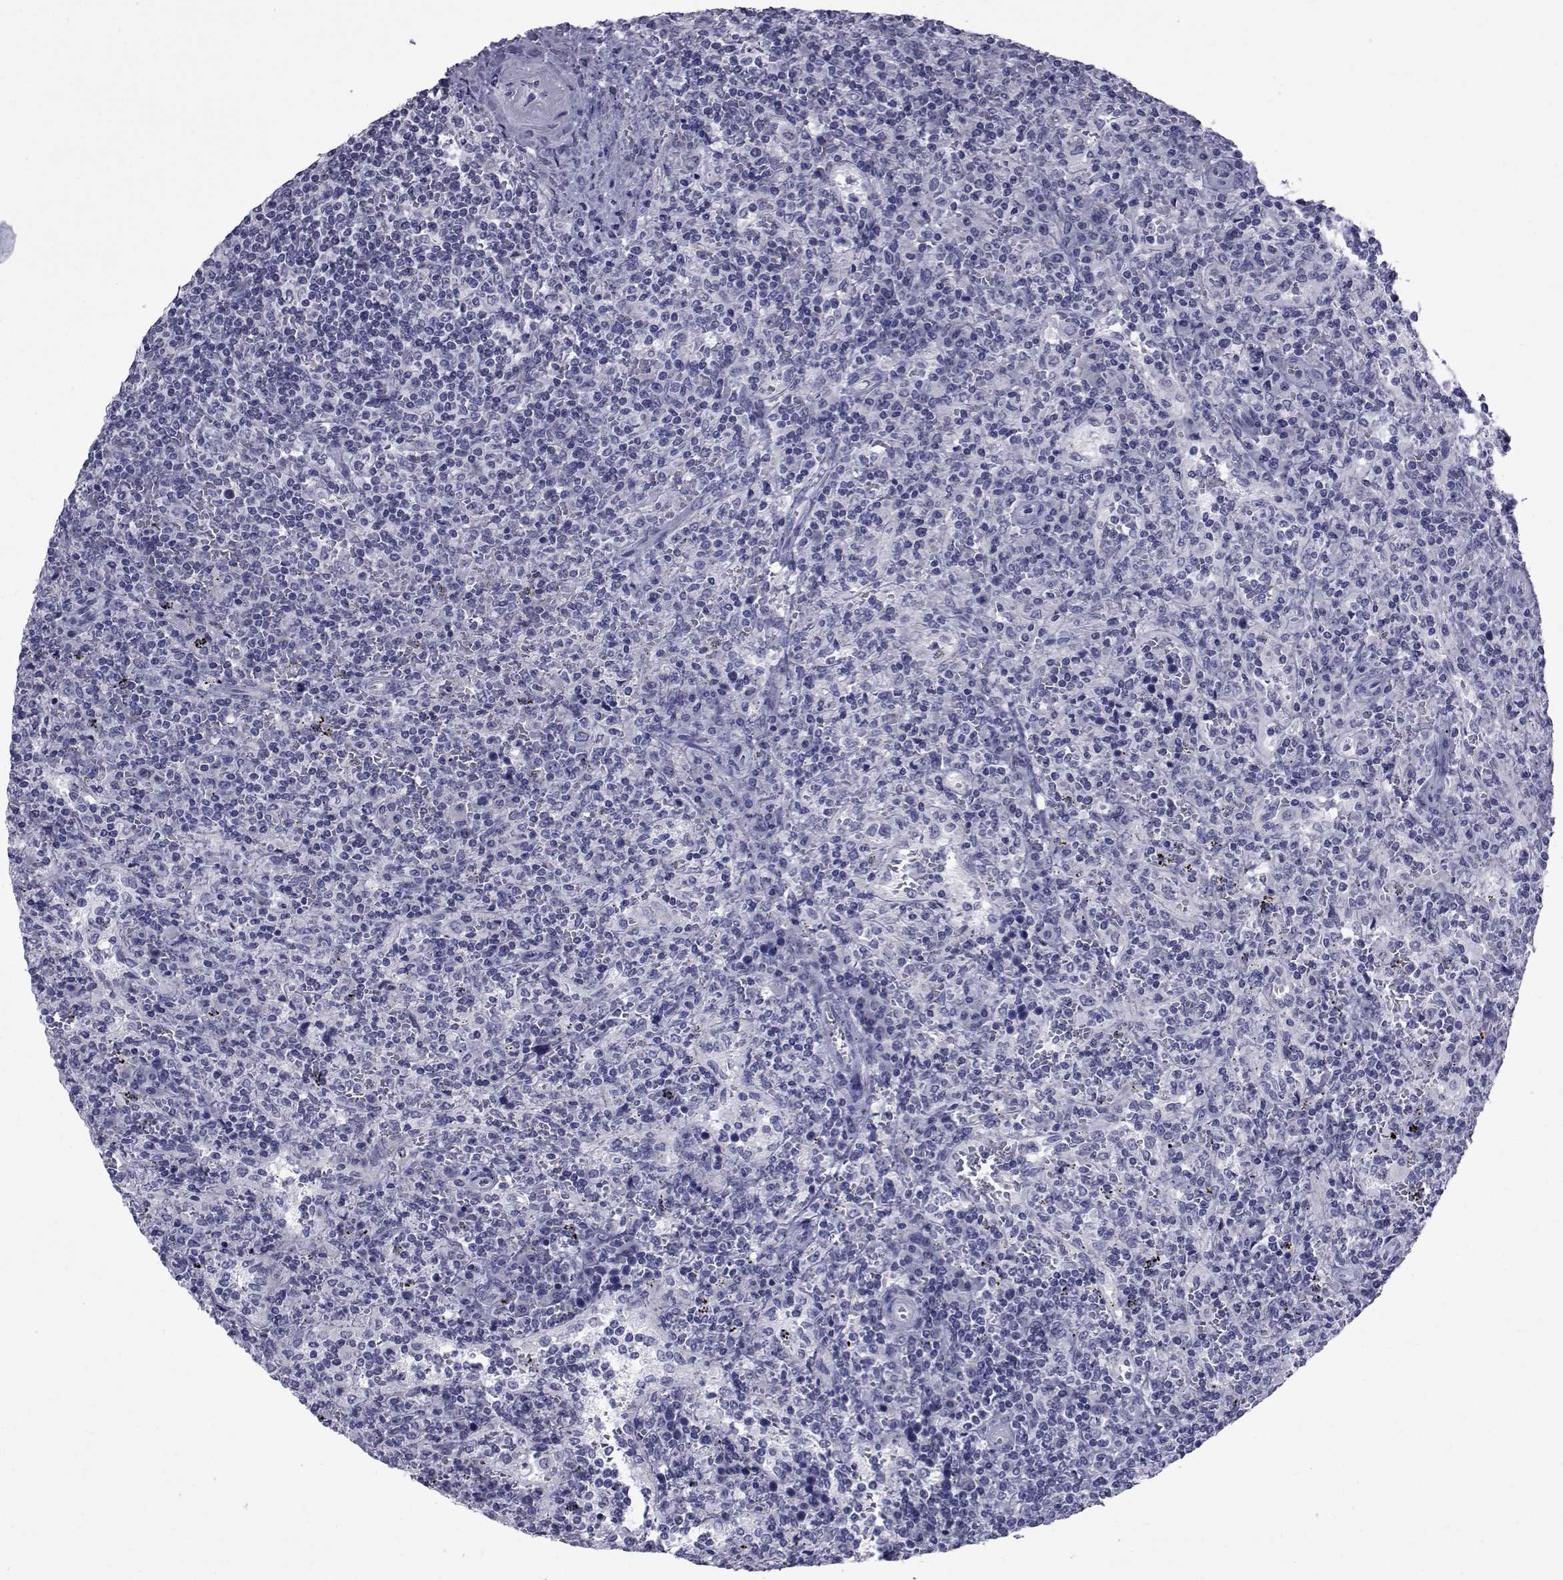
{"staining": {"intensity": "negative", "quantity": "none", "location": "none"}, "tissue": "lymphoma", "cell_type": "Tumor cells", "image_type": "cancer", "snomed": [{"axis": "morphology", "description": "Malignant lymphoma, non-Hodgkin's type, Low grade"}, {"axis": "topography", "description": "Spleen"}], "caption": "High power microscopy image of an immunohistochemistry photomicrograph of lymphoma, revealing no significant positivity in tumor cells.", "gene": "GKAP1", "patient": {"sex": "male", "age": 62}}